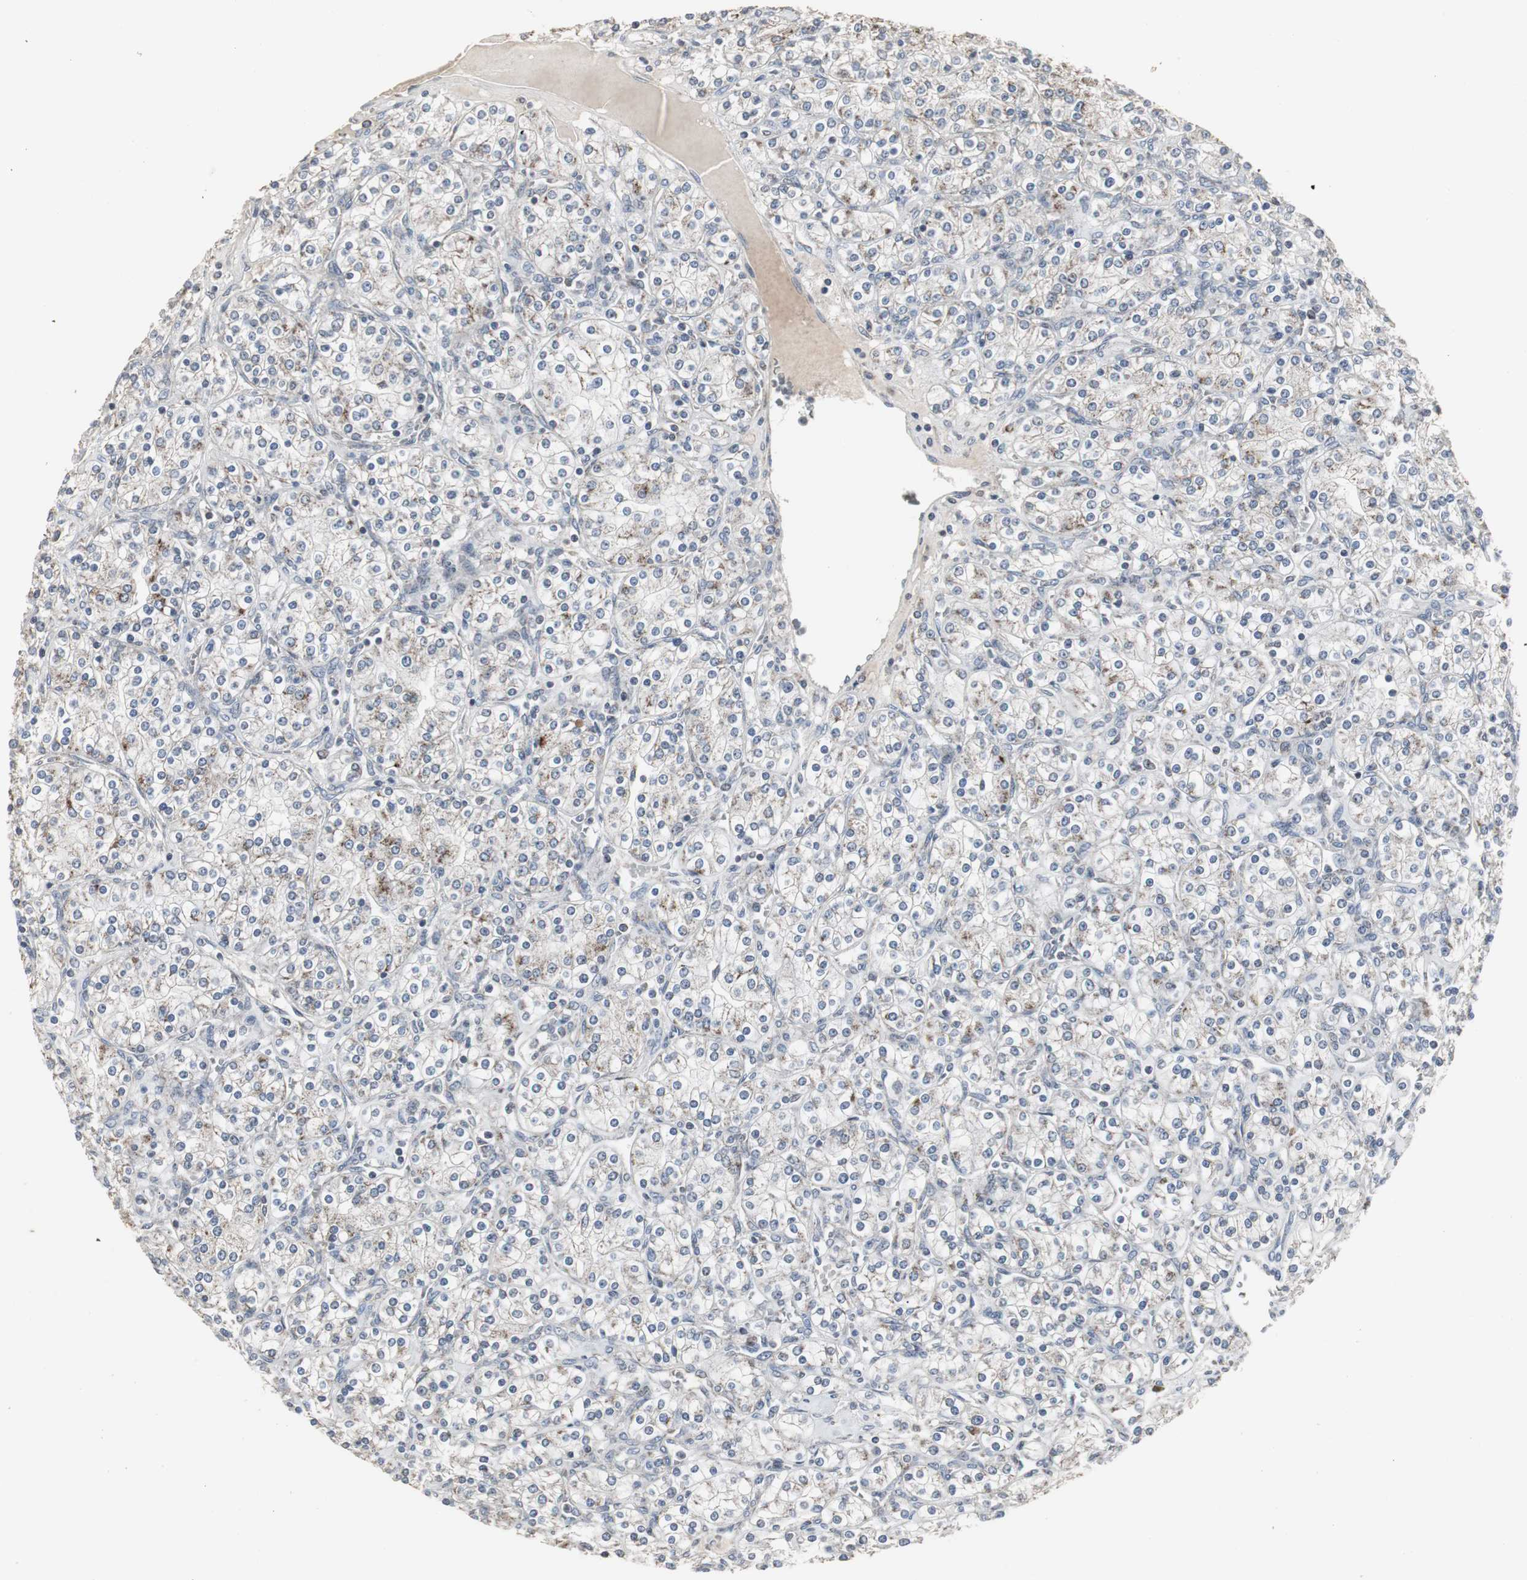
{"staining": {"intensity": "weak", "quantity": "<25%", "location": "cytoplasmic/membranous"}, "tissue": "renal cancer", "cell_type": "Tumor cells", "image_type": "cancer", "snomed": [{"axis": "morphology", "description": "Adenocarcinoma, NOS"}, {"axis": "topography", "description": "Kidney"}], "caption": "High magnification brightfield microscopy of adenocarcinoma (renal) stained with DAB (brown) and counterstained with hematoxylin (blue): tumor cells show no significant positivity.", "gene": "ACAA1", "patient": {"sex": "male", "age": 77}}